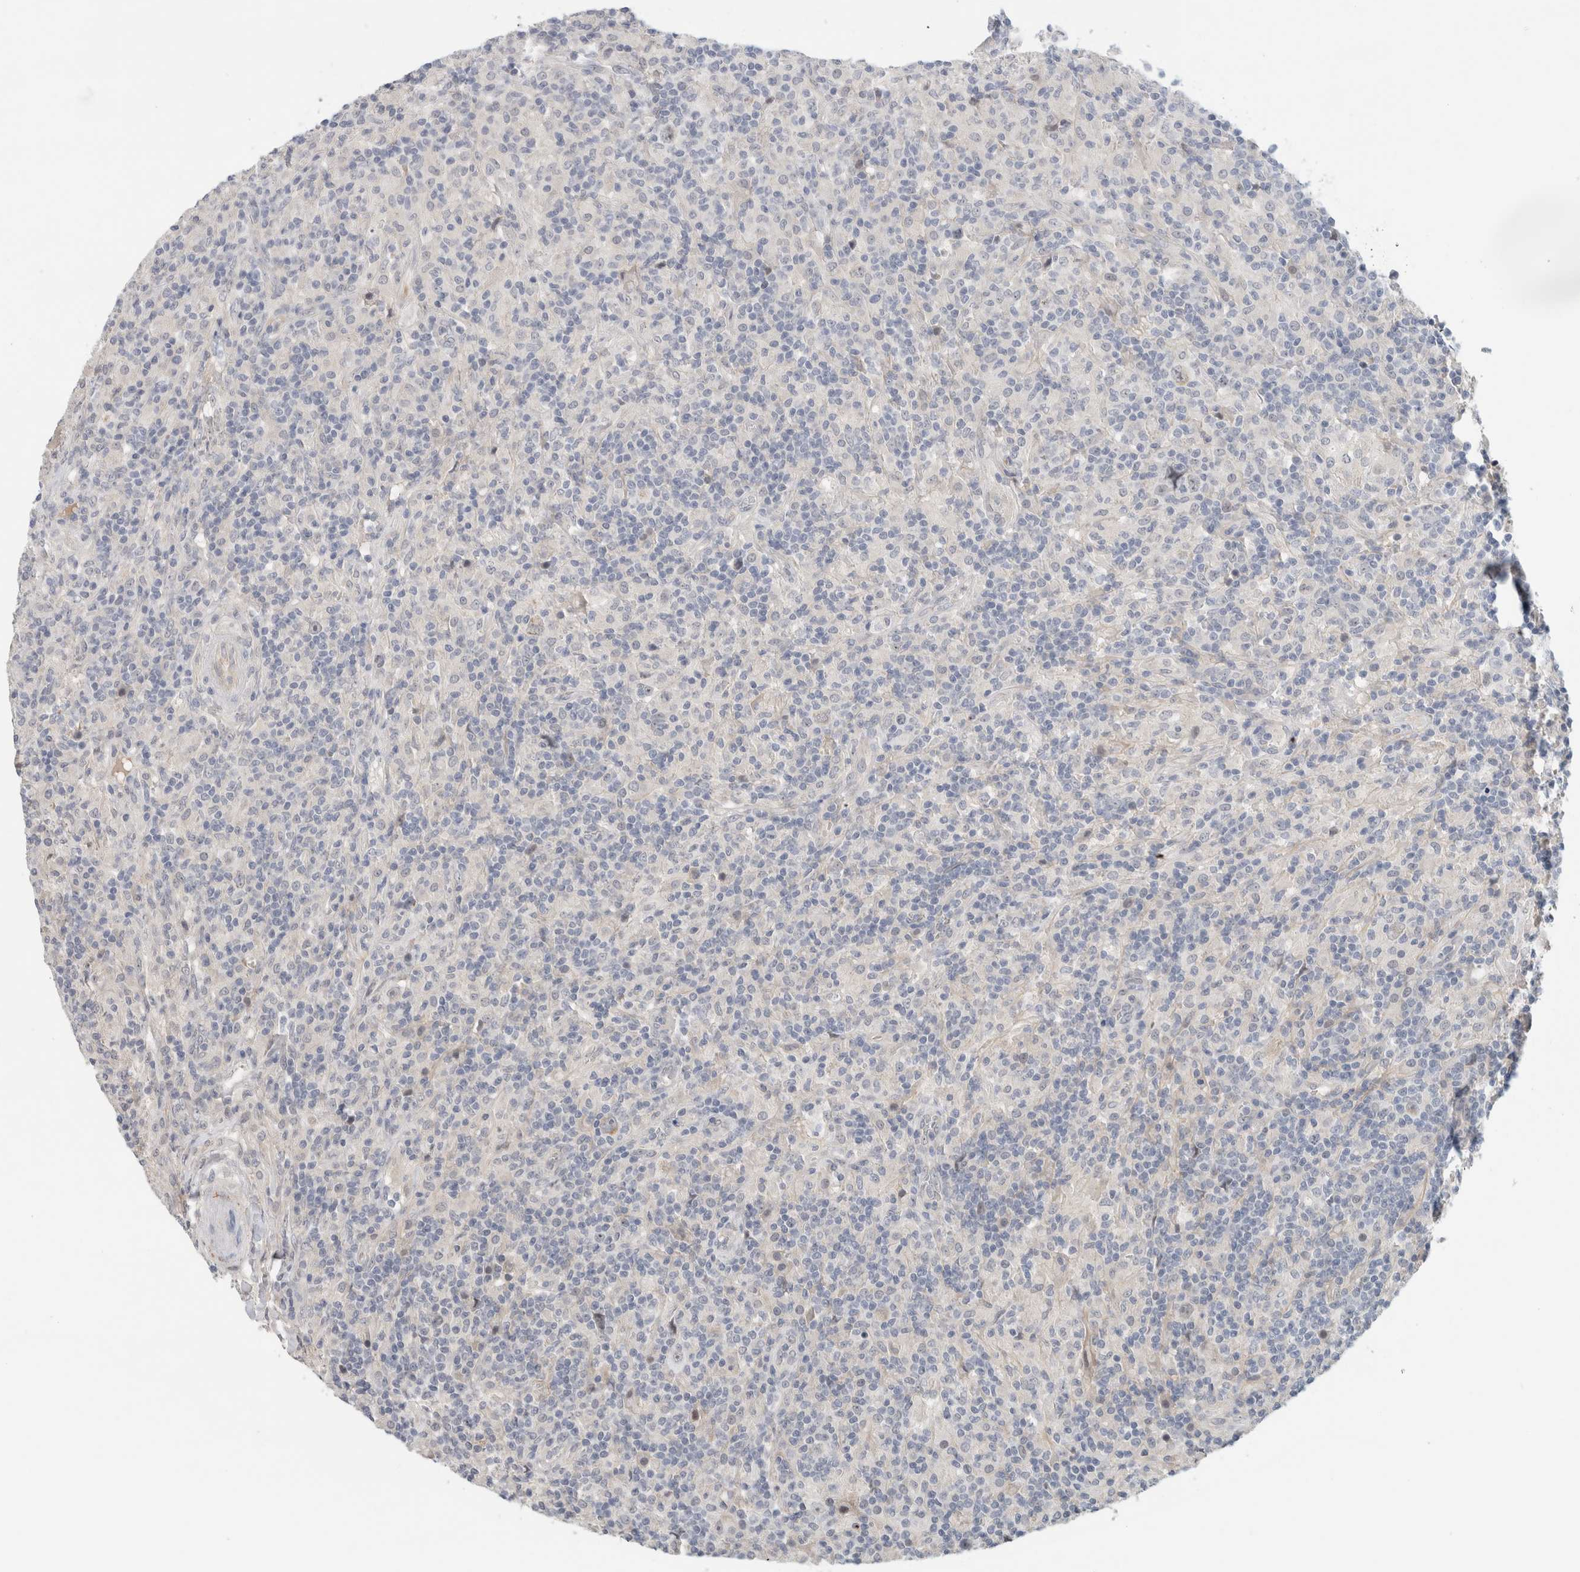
{"staining": {"intensity": "weak", "quantity": "<25%", "location": "cytoplasmic/membranous"}, "tissue": "lymphoma", "cell_type": "Tumor cells", "image_type": "cancer", "snomed": [{"axis": "morphology", "description": "Hodgkin's disease, NOS"}, {"axis": "topography", "description": "Lymph node"}], "caption": "This is an IHC photomicrograph of Hodgkin's disease. There is no expression in tumor cells.", "gene": "HCN3", "patient": {"sex": "male", "age": 70}}